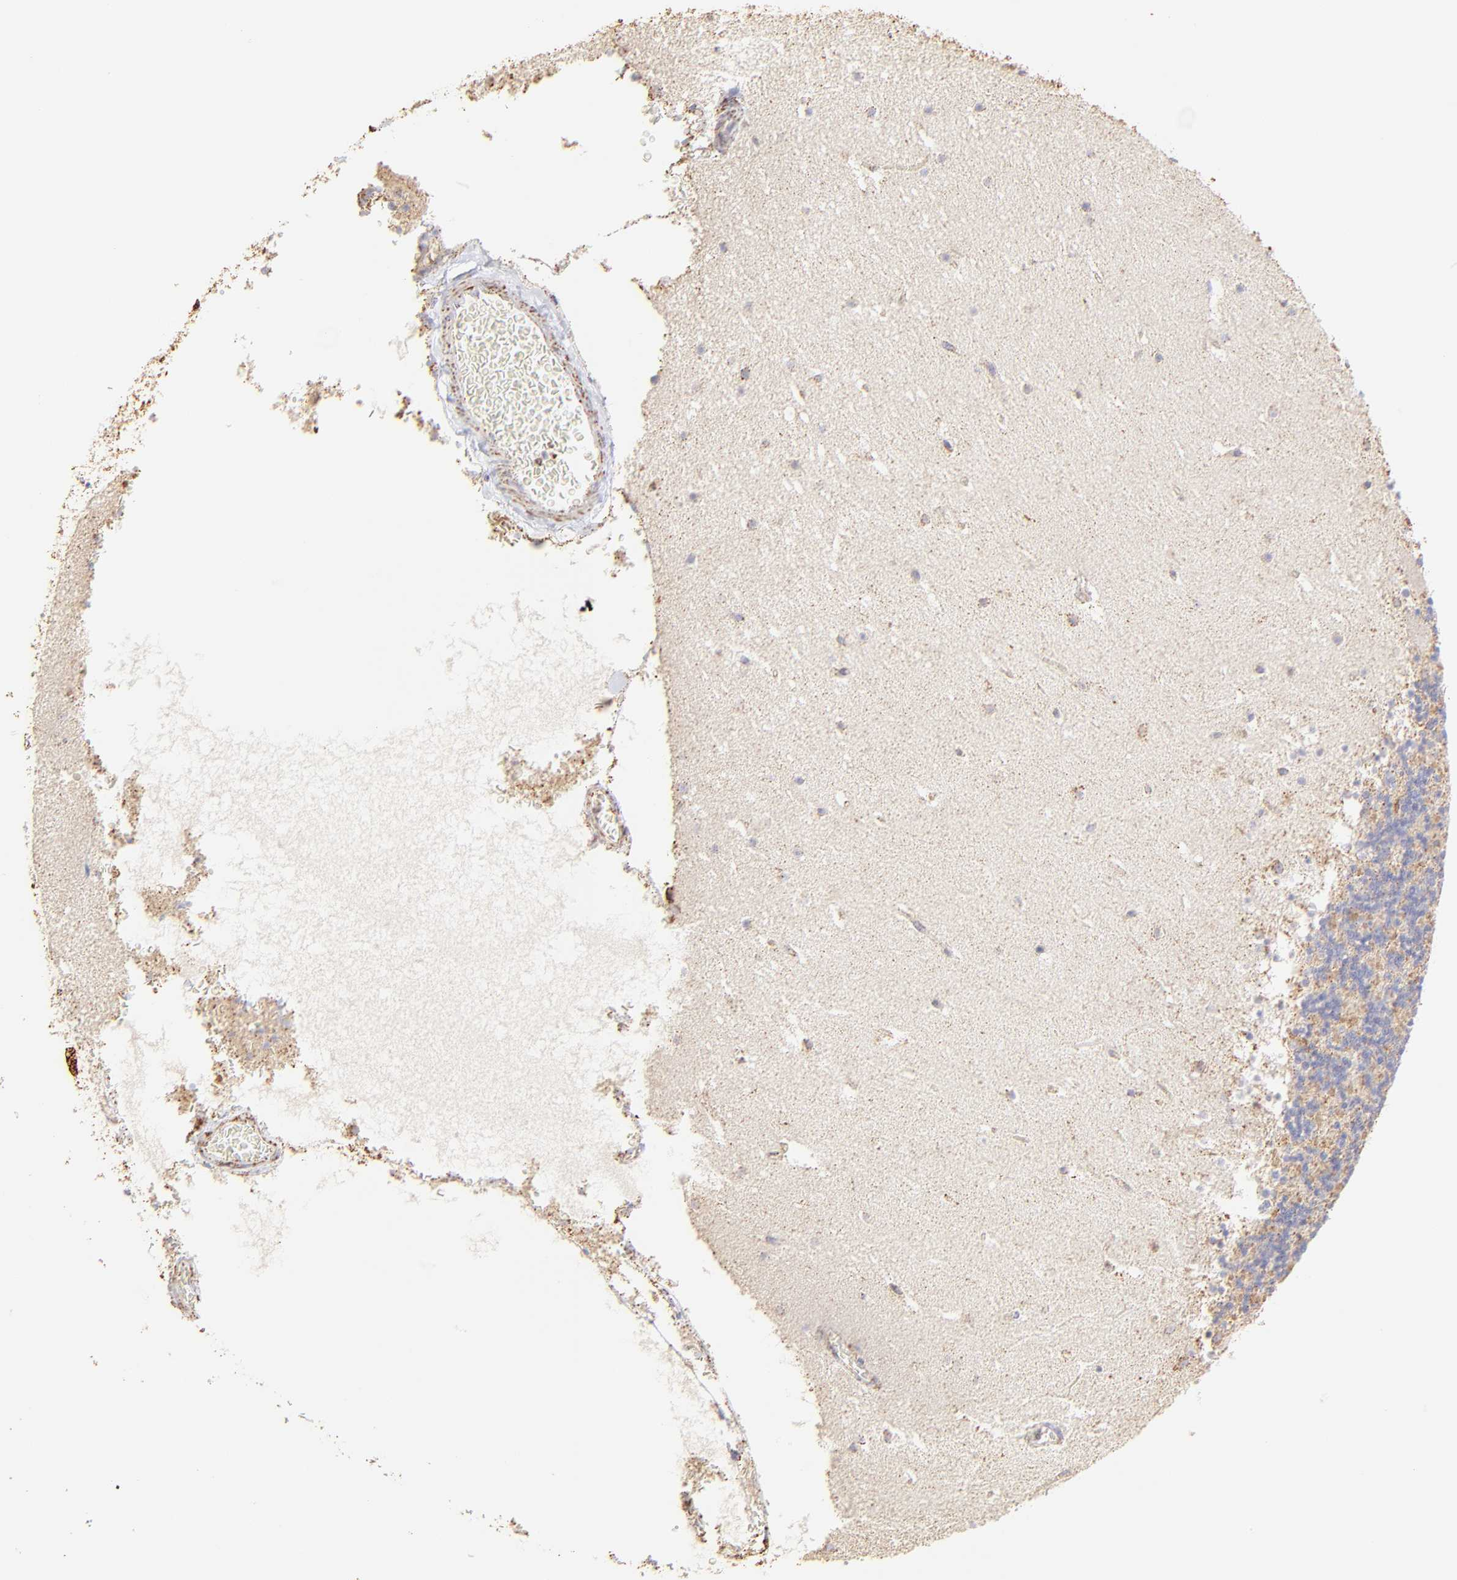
{"staining": {"intensity": "moderate", "quantity": "<25%", "location": "cytoplasmic/membranous"}, "tissue": "cerebellum", "cell_type": "Cells in granular layer", "image_type": "normal", "snomed": [{"axis": "morphology", "description": "Normal tissue, NOS"}, {"axis": "topography", "description": "Cerebellum"}], "caption": "Immunohistochemical staining of normal human cerebellum shows moderate cytoplasmic/membranous protein expression in approximately <25% of cells in granular layer.", "gene": "ECH1", "patient": {"sex": "male", "age": 45}}